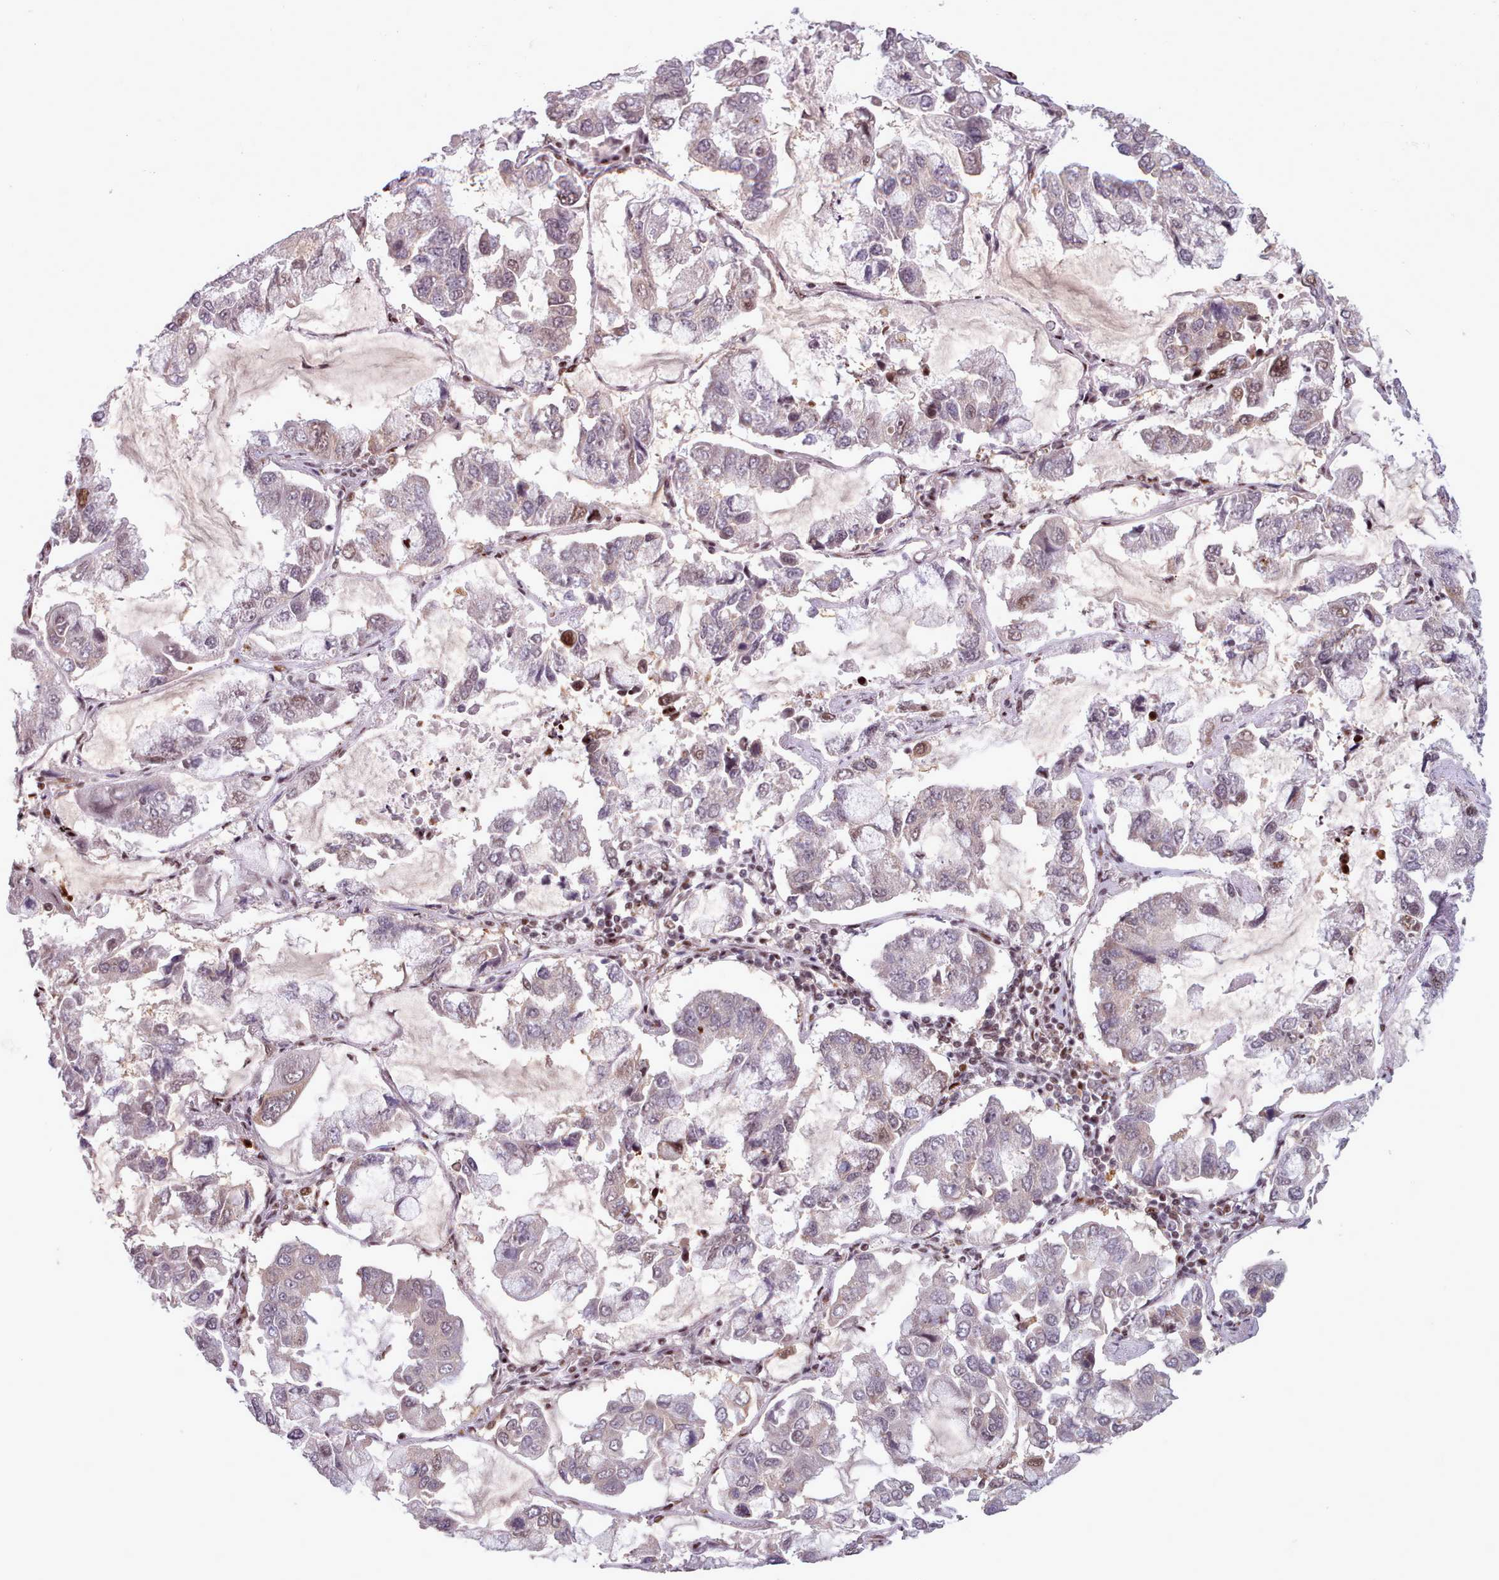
{"staining": {"intensity": "moderate", "quantity": "<25%", "location": "nuclear"}, "tissue": "lung cancer", "cell_type": "Tumor cells", "image_type": "cancer", "snomed": [{"axis": "morphology", "description": "Adenocarcinoma, NOS"}, {"axis": "topography", "description": "Lung"}], "caption": "Lung cancer (adenocarcinoma) was stained to show a protein in brown. There is low levels of moderate nuclear expression in about <25% of tumor cells. (brown staining indicates protein expression, while blue staining denotes nuclei).", "gene": "SRSF4", "patient": {"sex": "male", "age": 64}}